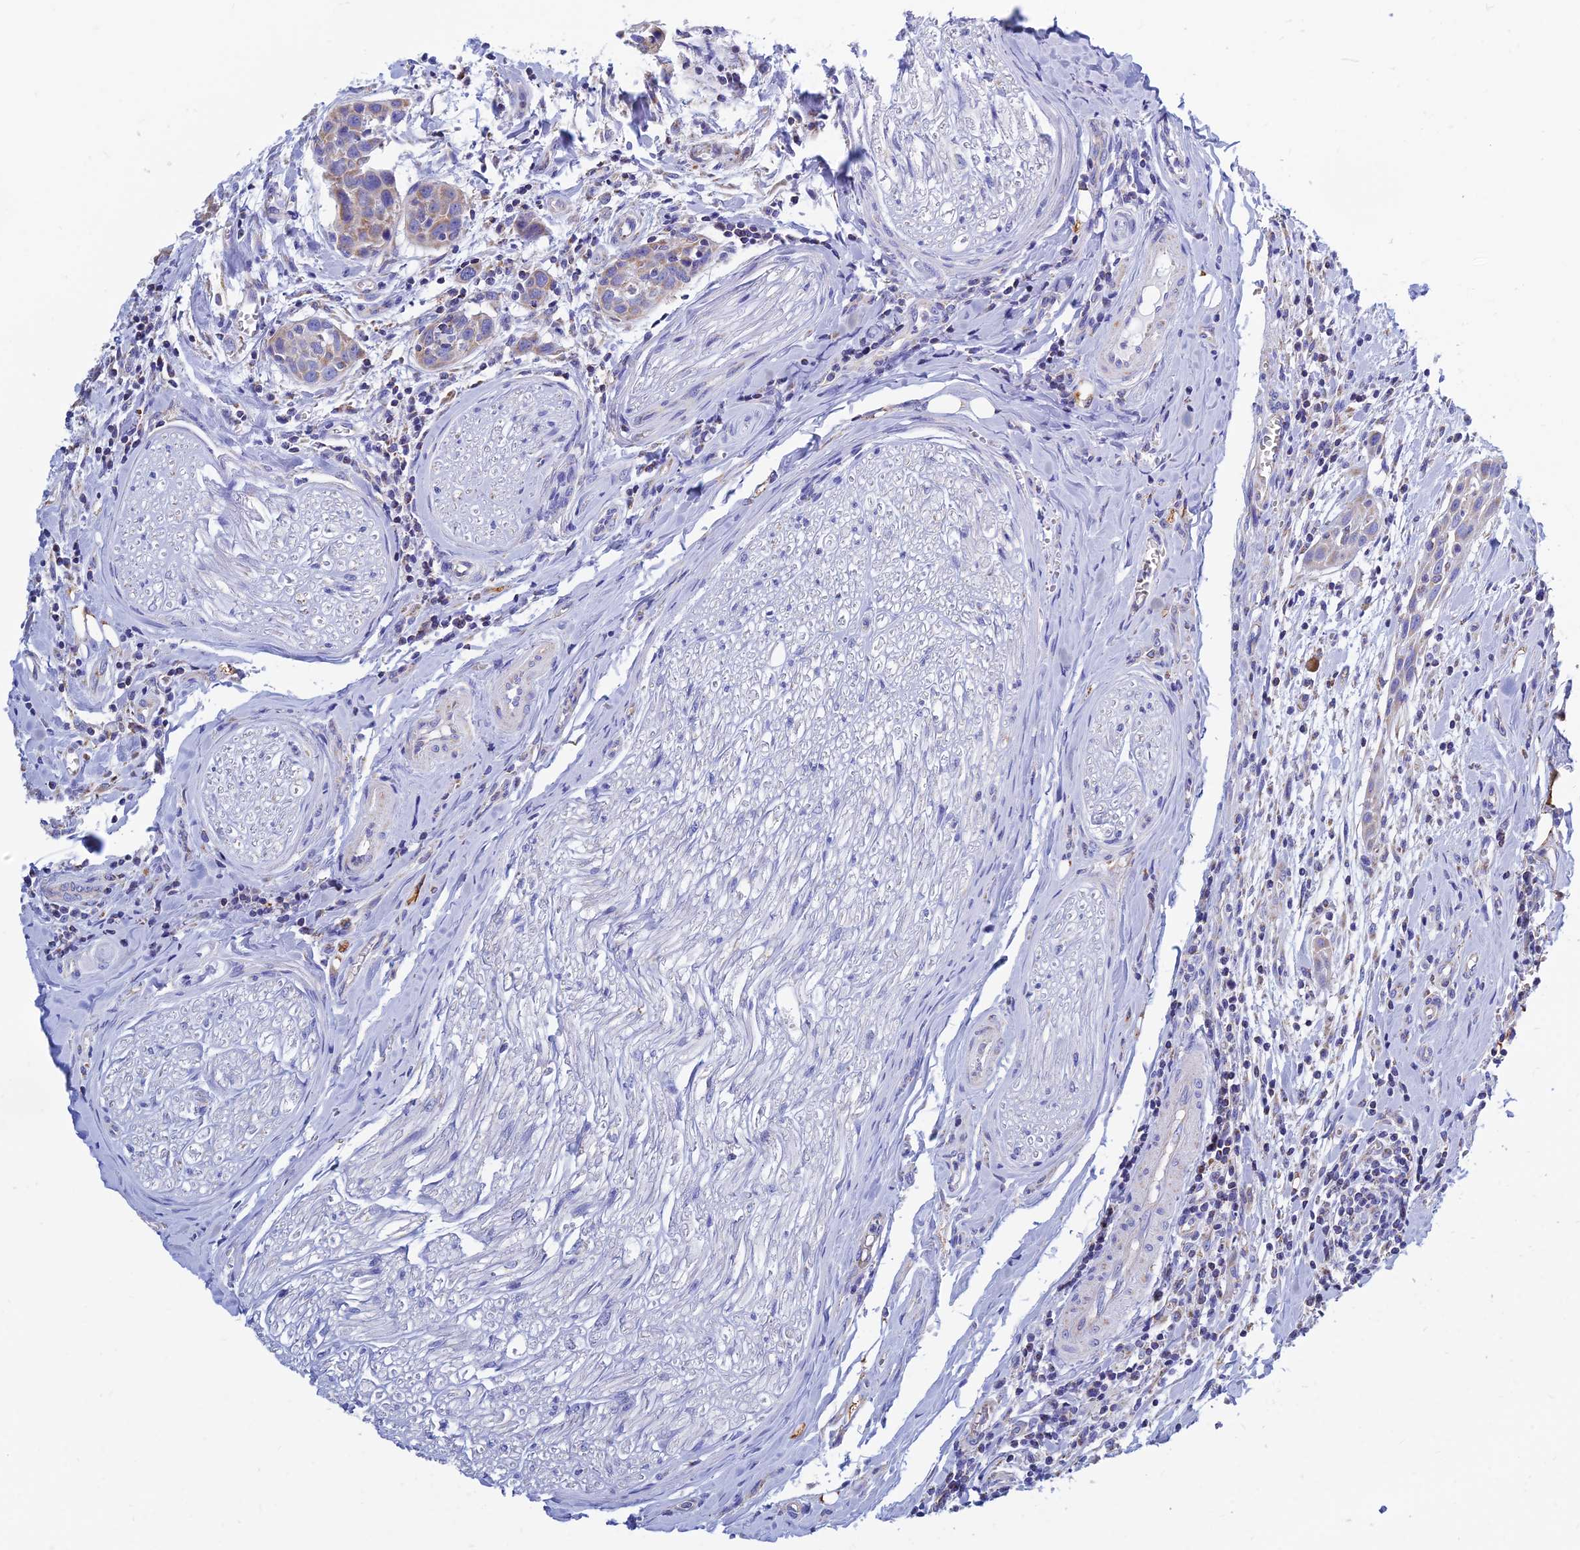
{"staining": {"intensity": "weak", "quantity": "25%-75%", "location": "cytoplasmic/membranous"}, "tissue": "head and neck cancer", "cell_type": "Tumor cells", "image_type": "cancer", "snomed": [{"axis": "morphology", "description": "Squamous cell carcinoma, NOS"}, {"axis": "topography", "description": "Oral tissue"}, {"axis": "topography", "description": "Head-Neck"}], "caption": "Protein analysis of head and neck cancer (squamous cell carcinoma) tissue demonstrates weak cytoplasmic/membranous positivity in about 25%-75% of tumor cells.", "gene": "MGST1", "patient": {"sex": "female", "age": 50}}